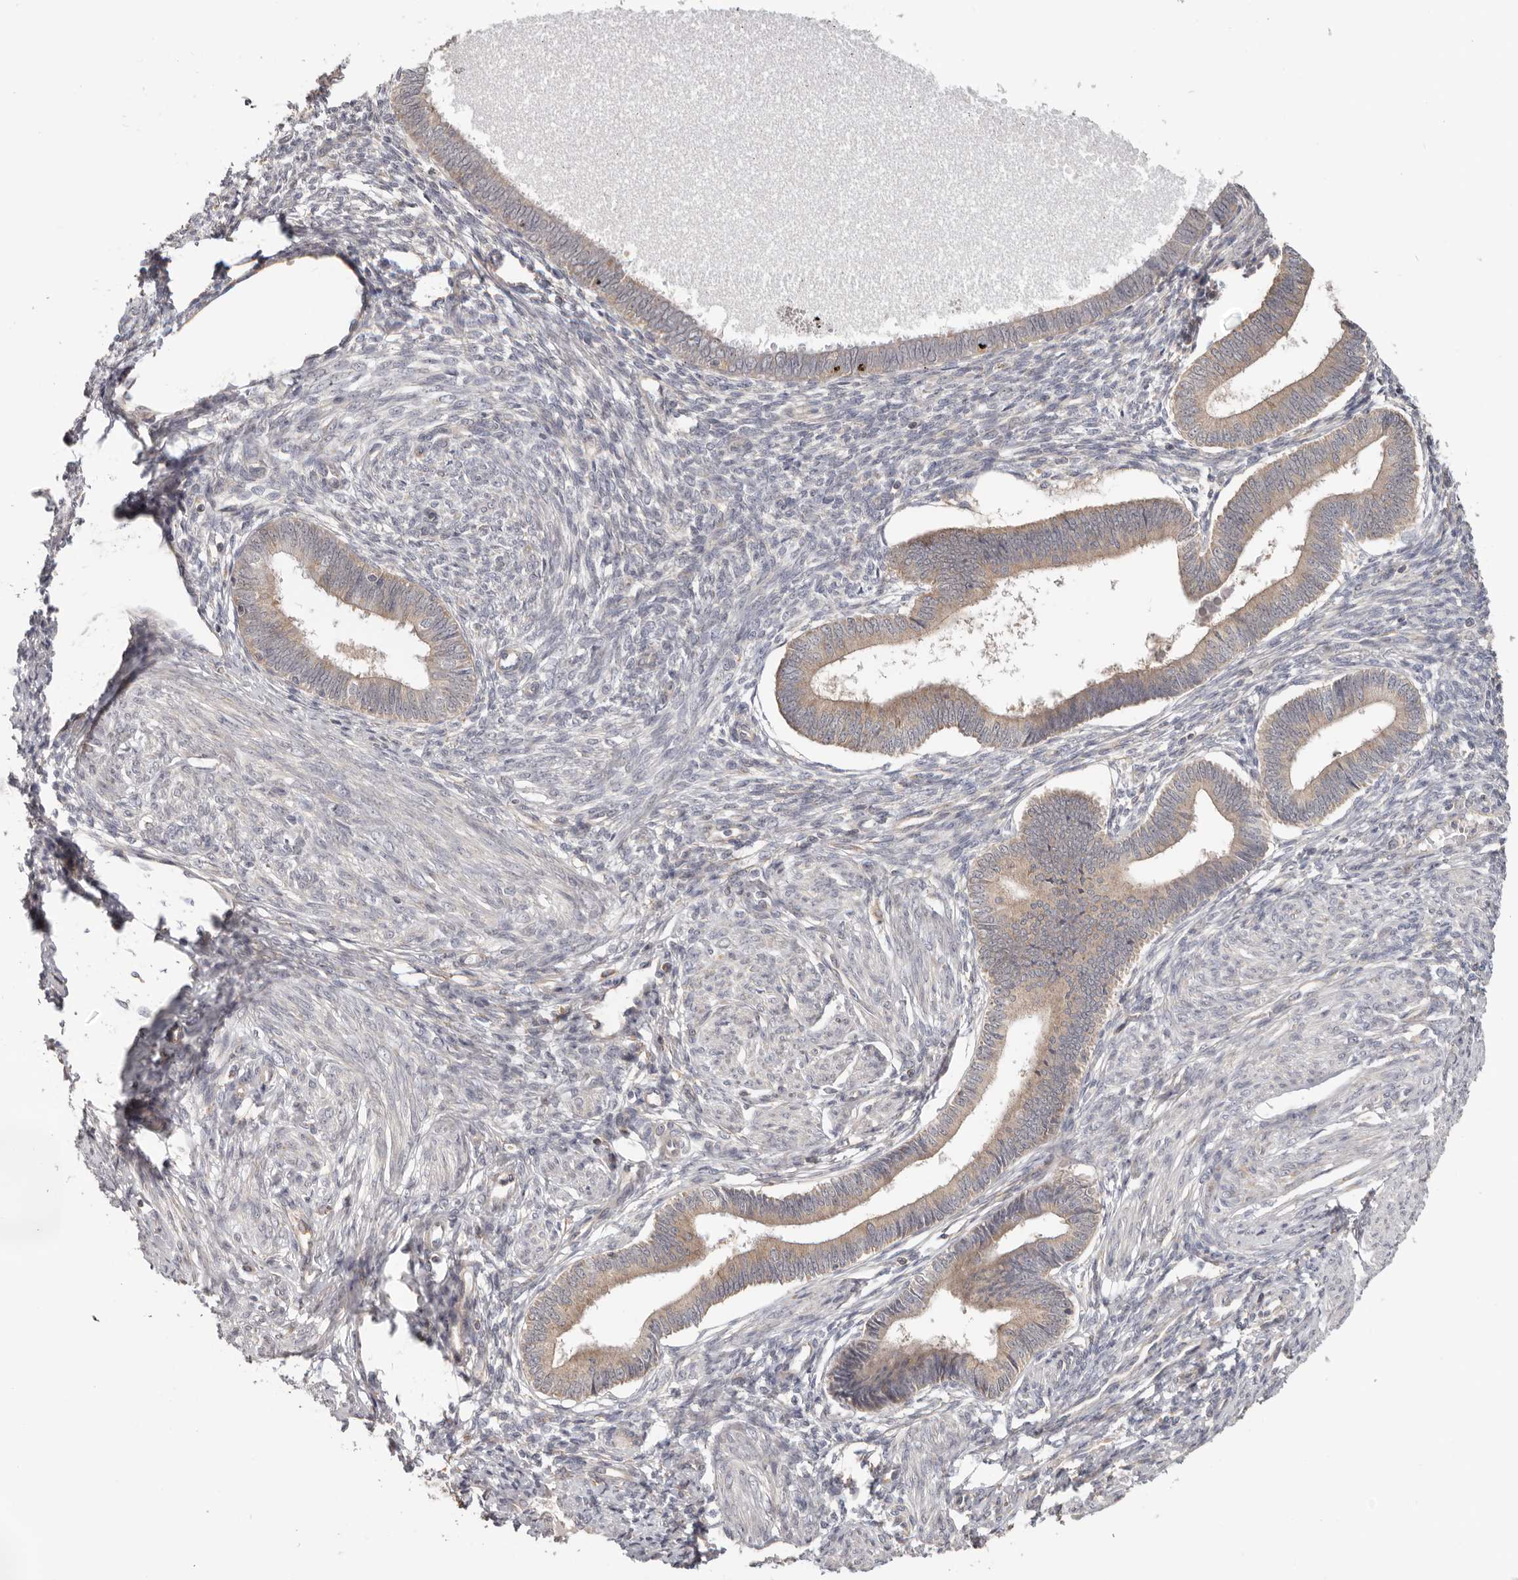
{"staining": {"intensity": "negative", "quantity": "none", "location": "none"}, "tissue": "endometrium", "cell_type": "Cells in endometrial stroma", "image_type": "normal", "snomed": [{"axis": "morphology", "description": "Normal tissue, NOS"}, {"axis": "topography", "description": "Endometrium"}], "caption": "Immunohistochemistry (IHC) of normal endometrium reveals no expression in cells in endometrial stroma.", "gene": "LRP6", "patient": {"sex": "female", "age": 46}}